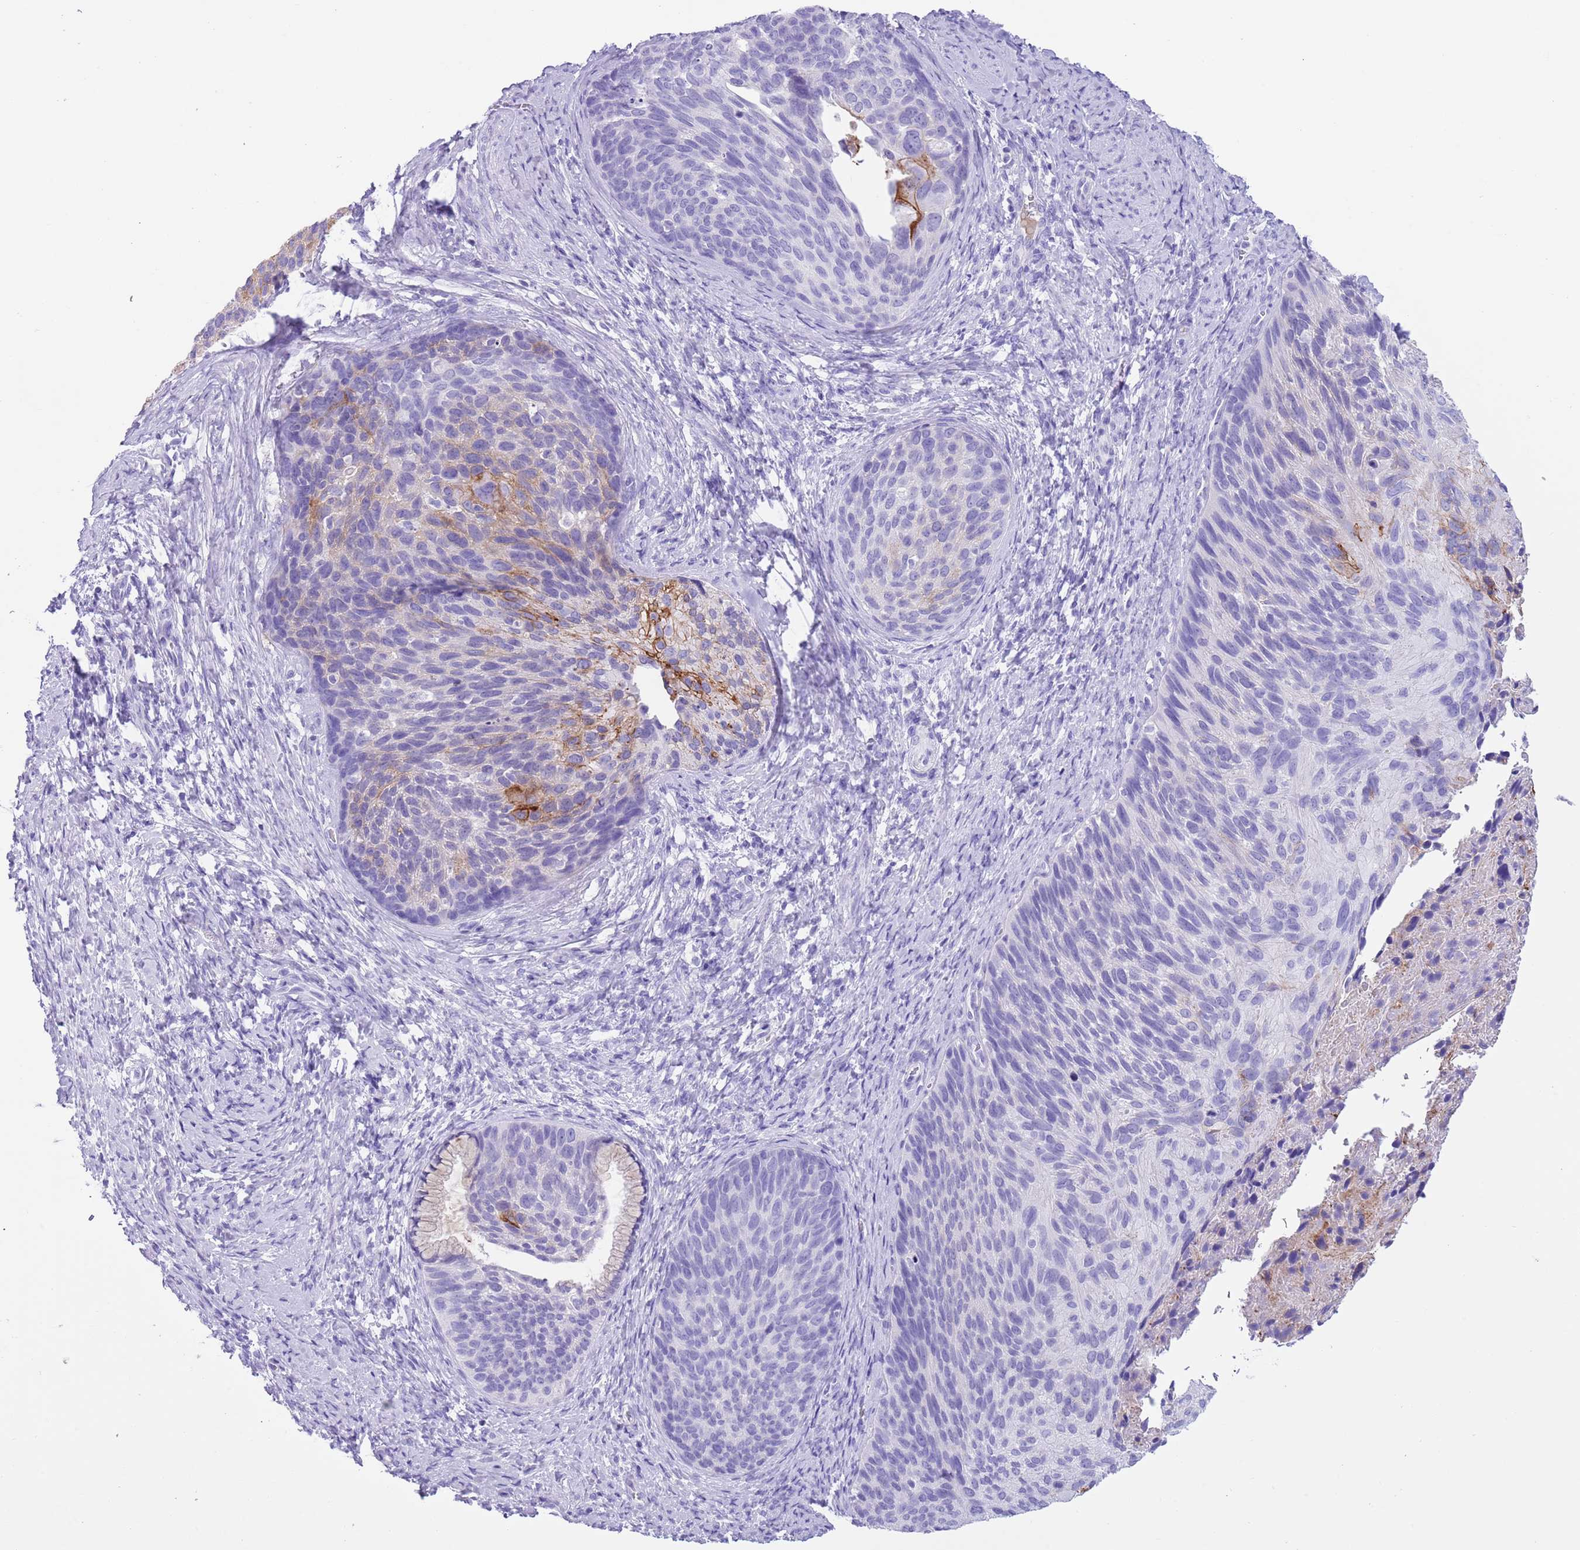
{"staining": {"intensity": "moderate", "quantity": "<25%", "location": "cytoplasmic/membranous"}, "tissue": "cervical cancer", "cell_type": "Tumor cells", "image_type": "cancer", "snomed": [{"axis": "morphology", "description": "Squamous cell carcinoma, NOS"}, {"axis": "topography", "description": "Cervix"}], "caption": "Immunohistochemical staining of human squamous cell carcinoma (cervical) exhibits moderate cytoplasmic/membranous protein staining in approximately <25% of tumor cells.", "gene": "TBC1D10B", "patient": {"sex": "female", "age": 80}}